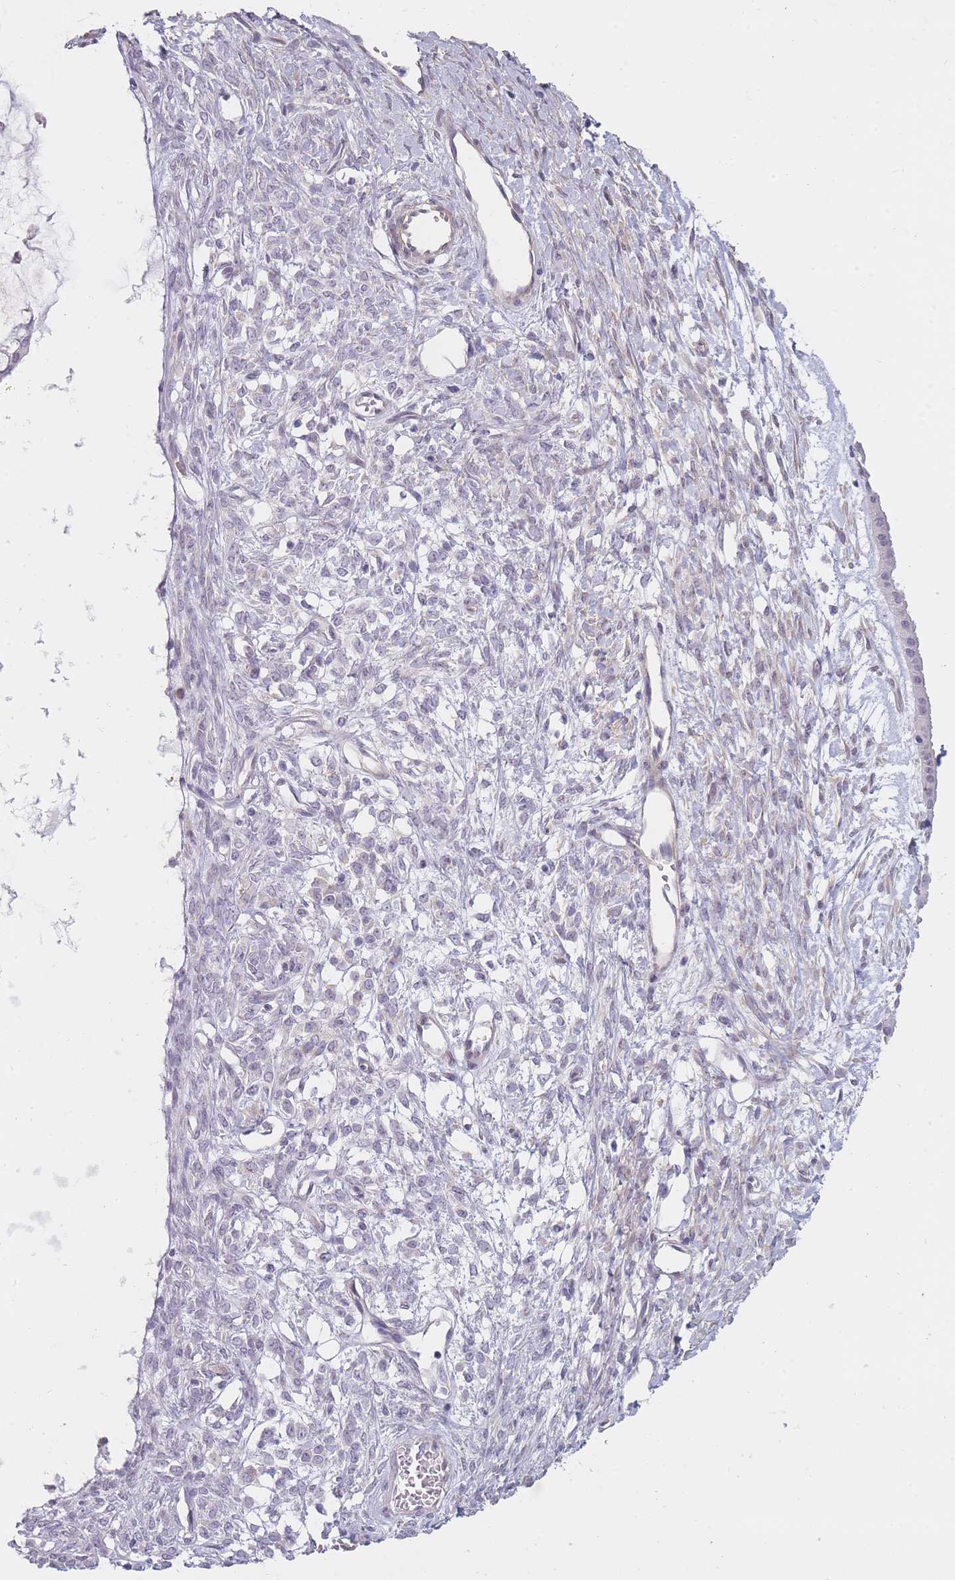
{"staining": {"intensity": "negative", "quantity": "none", "location": "none"}, "tissue": "ovarian cancer", "cell_type": "Tumor cells", "image_type": "cancer", "snomed": [{"axis": "morphology", "description": "Cystadenocarcinoma, mucinous, NOS"}, {"axis": "topography", "description": "Ovary"}], "caption": "DAB (3,3'-diaminobenzidine) immunohistochemical staining of ovarian cancer displays no significant staining in tumor cells. Brightfield microscopy of immunohistochemistry stained with DAB (3,3'-diaminobenzidine) (brown) and hematoxylin (blue), captured at high magnification.", "gene": "PGRMC2", "patient": {"sex": "female", "age": 73}}